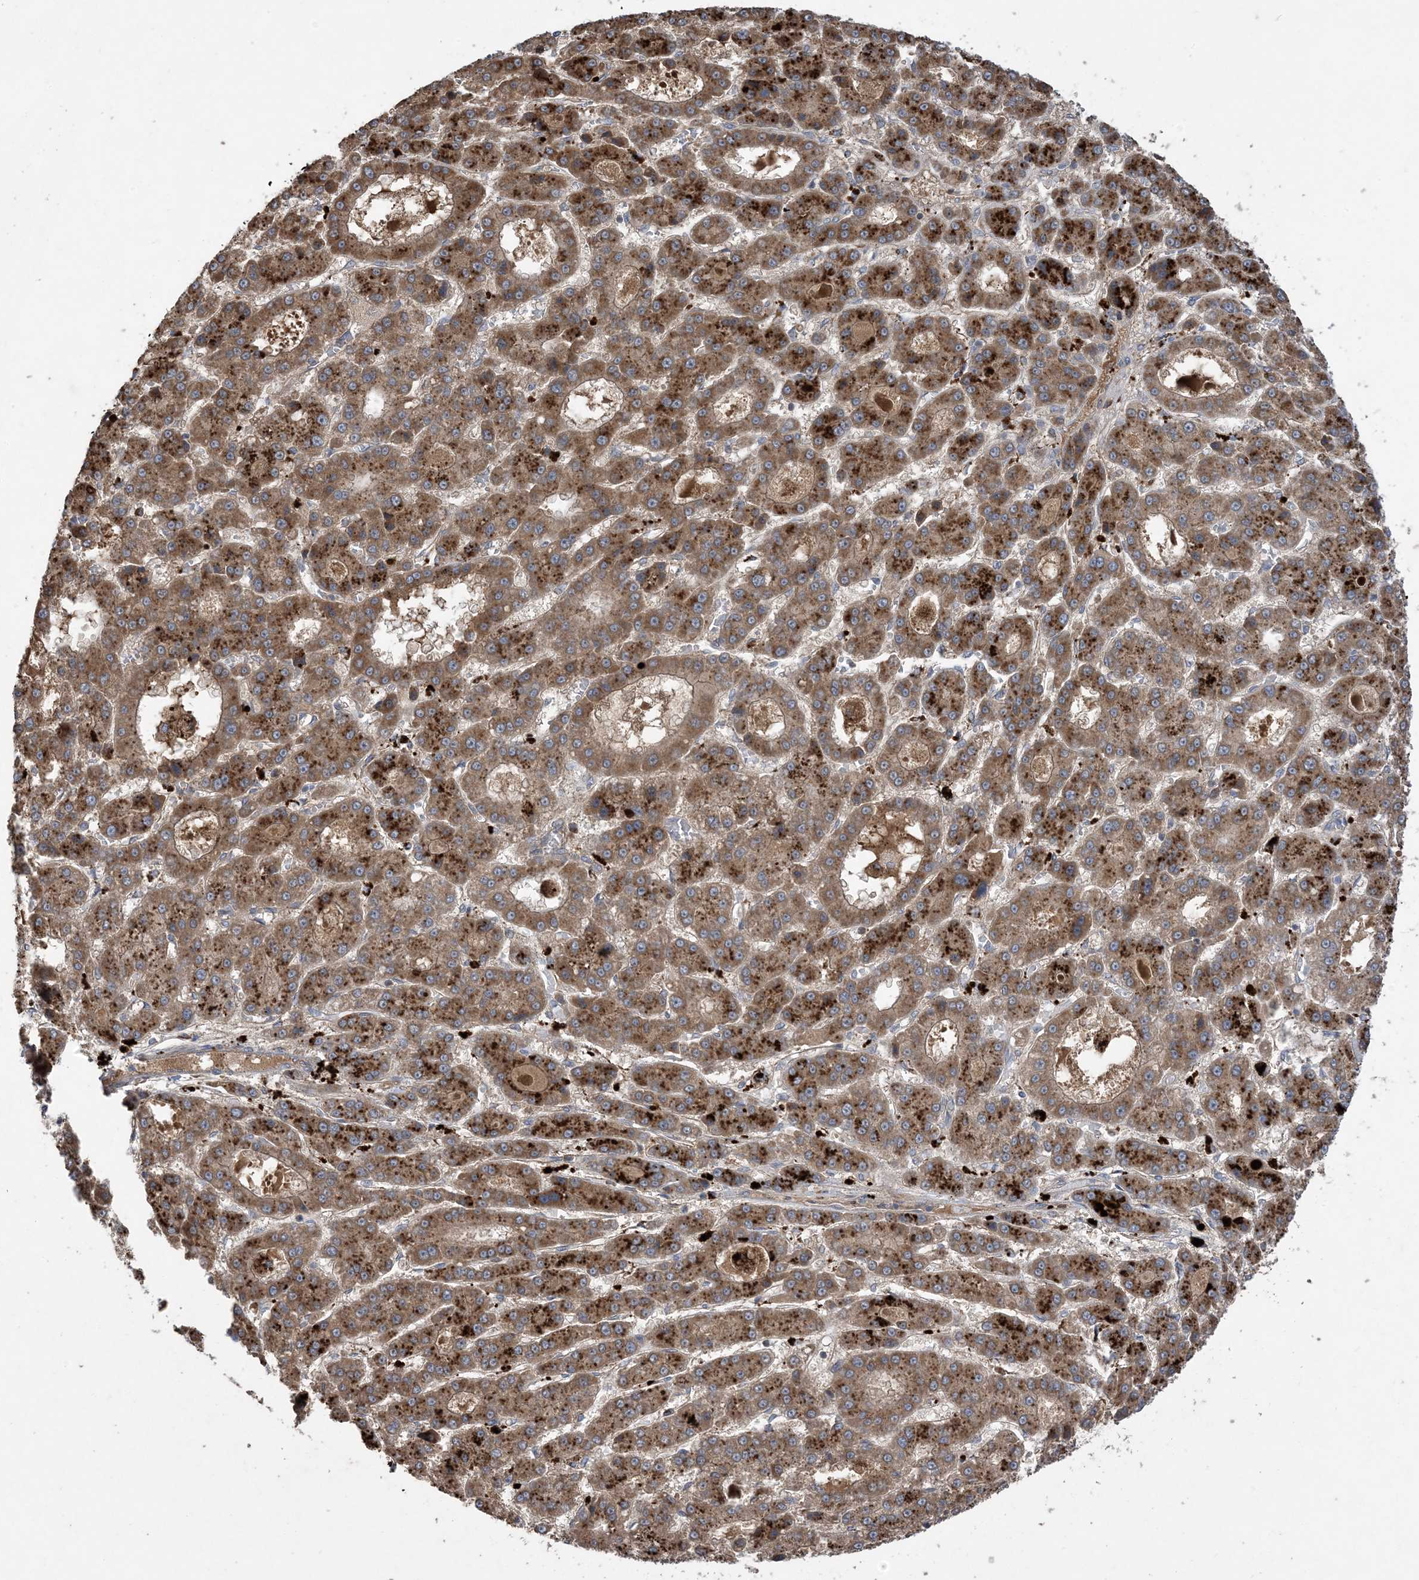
{"staining": {"intensity": "strong", "quantity": ">75%", "location": "cytoplasmic/membranous"}, "tissue": "liver cancer", "cell_type": "Tumor cells", "image_type": "cancer", "snomed": [{"axis": "morphology", "description": "Carcinoma, Hepatocellular, NOS"}, {"axis": "topography", "description": "Liver"}], "caption": "Protein expression analysis of liver hepatocellular carcinoma exhibits strong cytoplasmic/membranous positivity in approximately >75% of tumor cells.", "gene": "MASP2", "patient": {"sex": "male", "age": 70}}